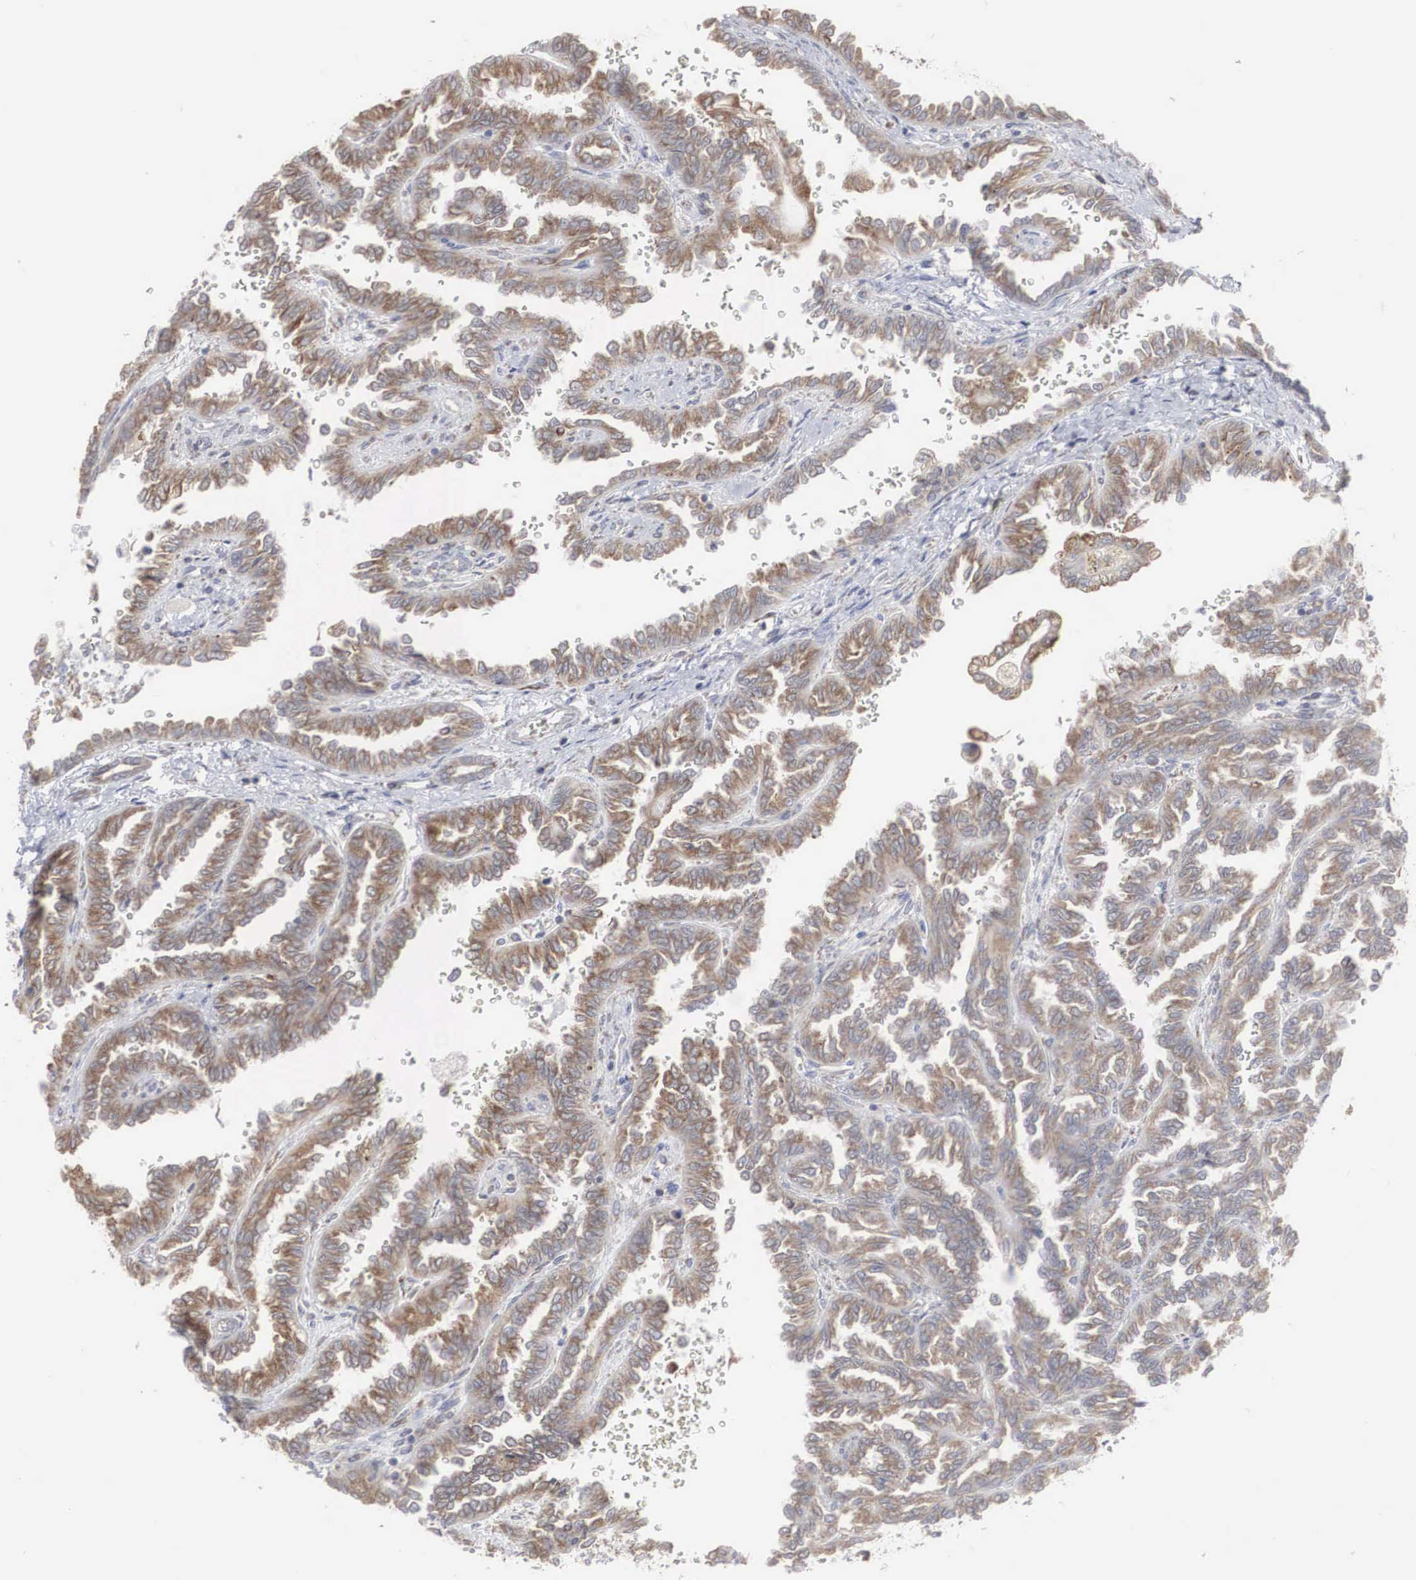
{"staining": {"intensity": "moderate", "quantity": ">75%", "location": "cytoplasmic/membranous"}, "tissue": "renal cancer", "cell_type": "Tumor cells", "image_type": "cancer", "snomed": [{"axis": "morphology", "description": "Inflammation, NOS"}, {"axis": "morphology", "description": "Adenocarcinoma, NOS"}, {"axis": "topography", "description": "Kidney"}], "caption": "Moderate cytoplasmic/membranous expression is identified in about >75% of tumor cells in adenocarcinoma (renal).", "gene": "MIA2", "patient": {"sex": "male", "age": 68}}